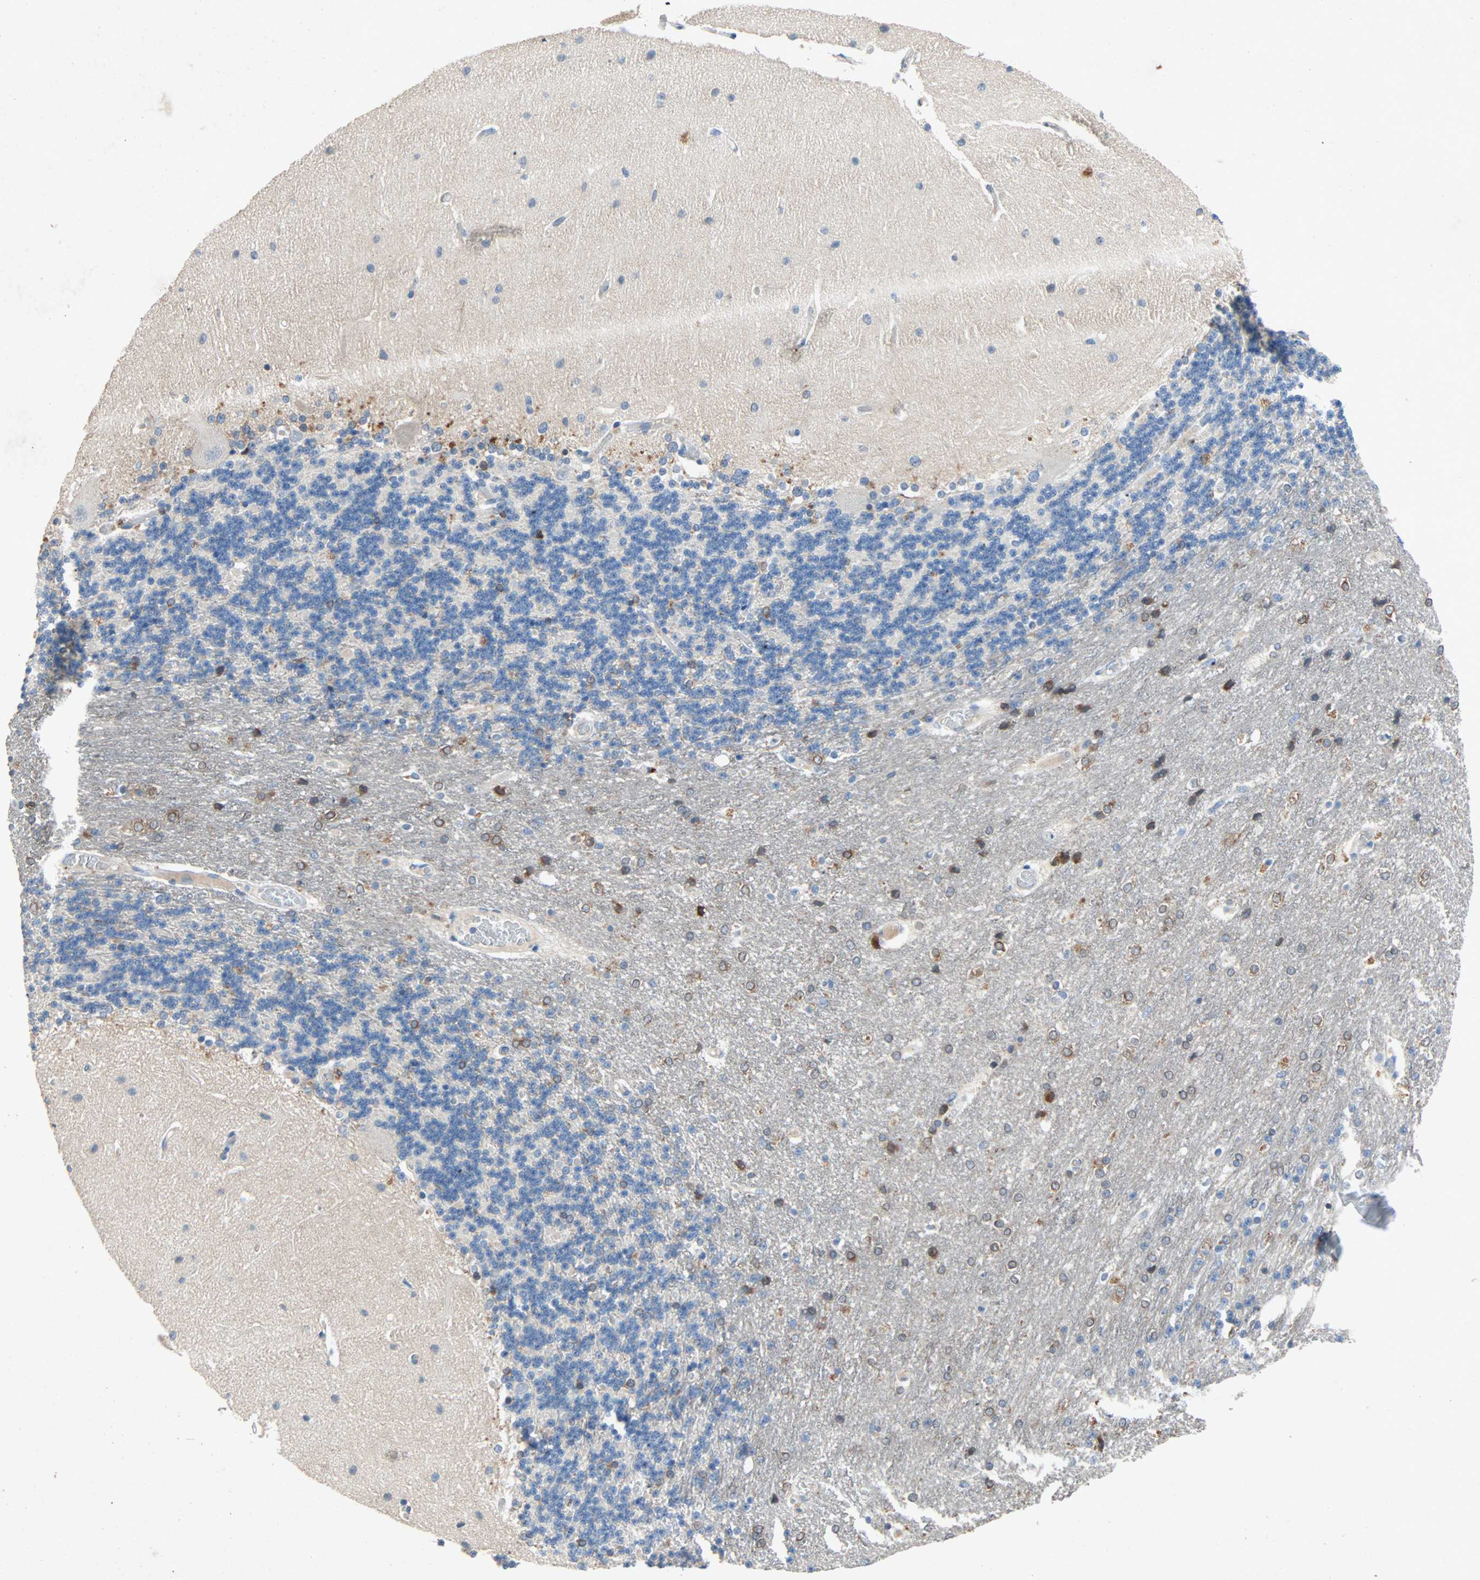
{"staining": {"intensity": "weak", "quantity": "<25%", "location": "cytoplasmic/membranous"}, "tissue": "cerebellum", "cell_type": "Cells in granular layer", "image_type": "normal", "snomed": [{"axis": "morphology", "description": "Normal tissue, NOS"}, {"axis": "topography", "description": "Cerebellum"}], "caption": "This is a histopathology image of IHC staining of unremarkable cerebellum, which shows no positivity in cells in granular layer.", "gene": "PCDHB2", "patient": {"sex": "female", "age": 54}}